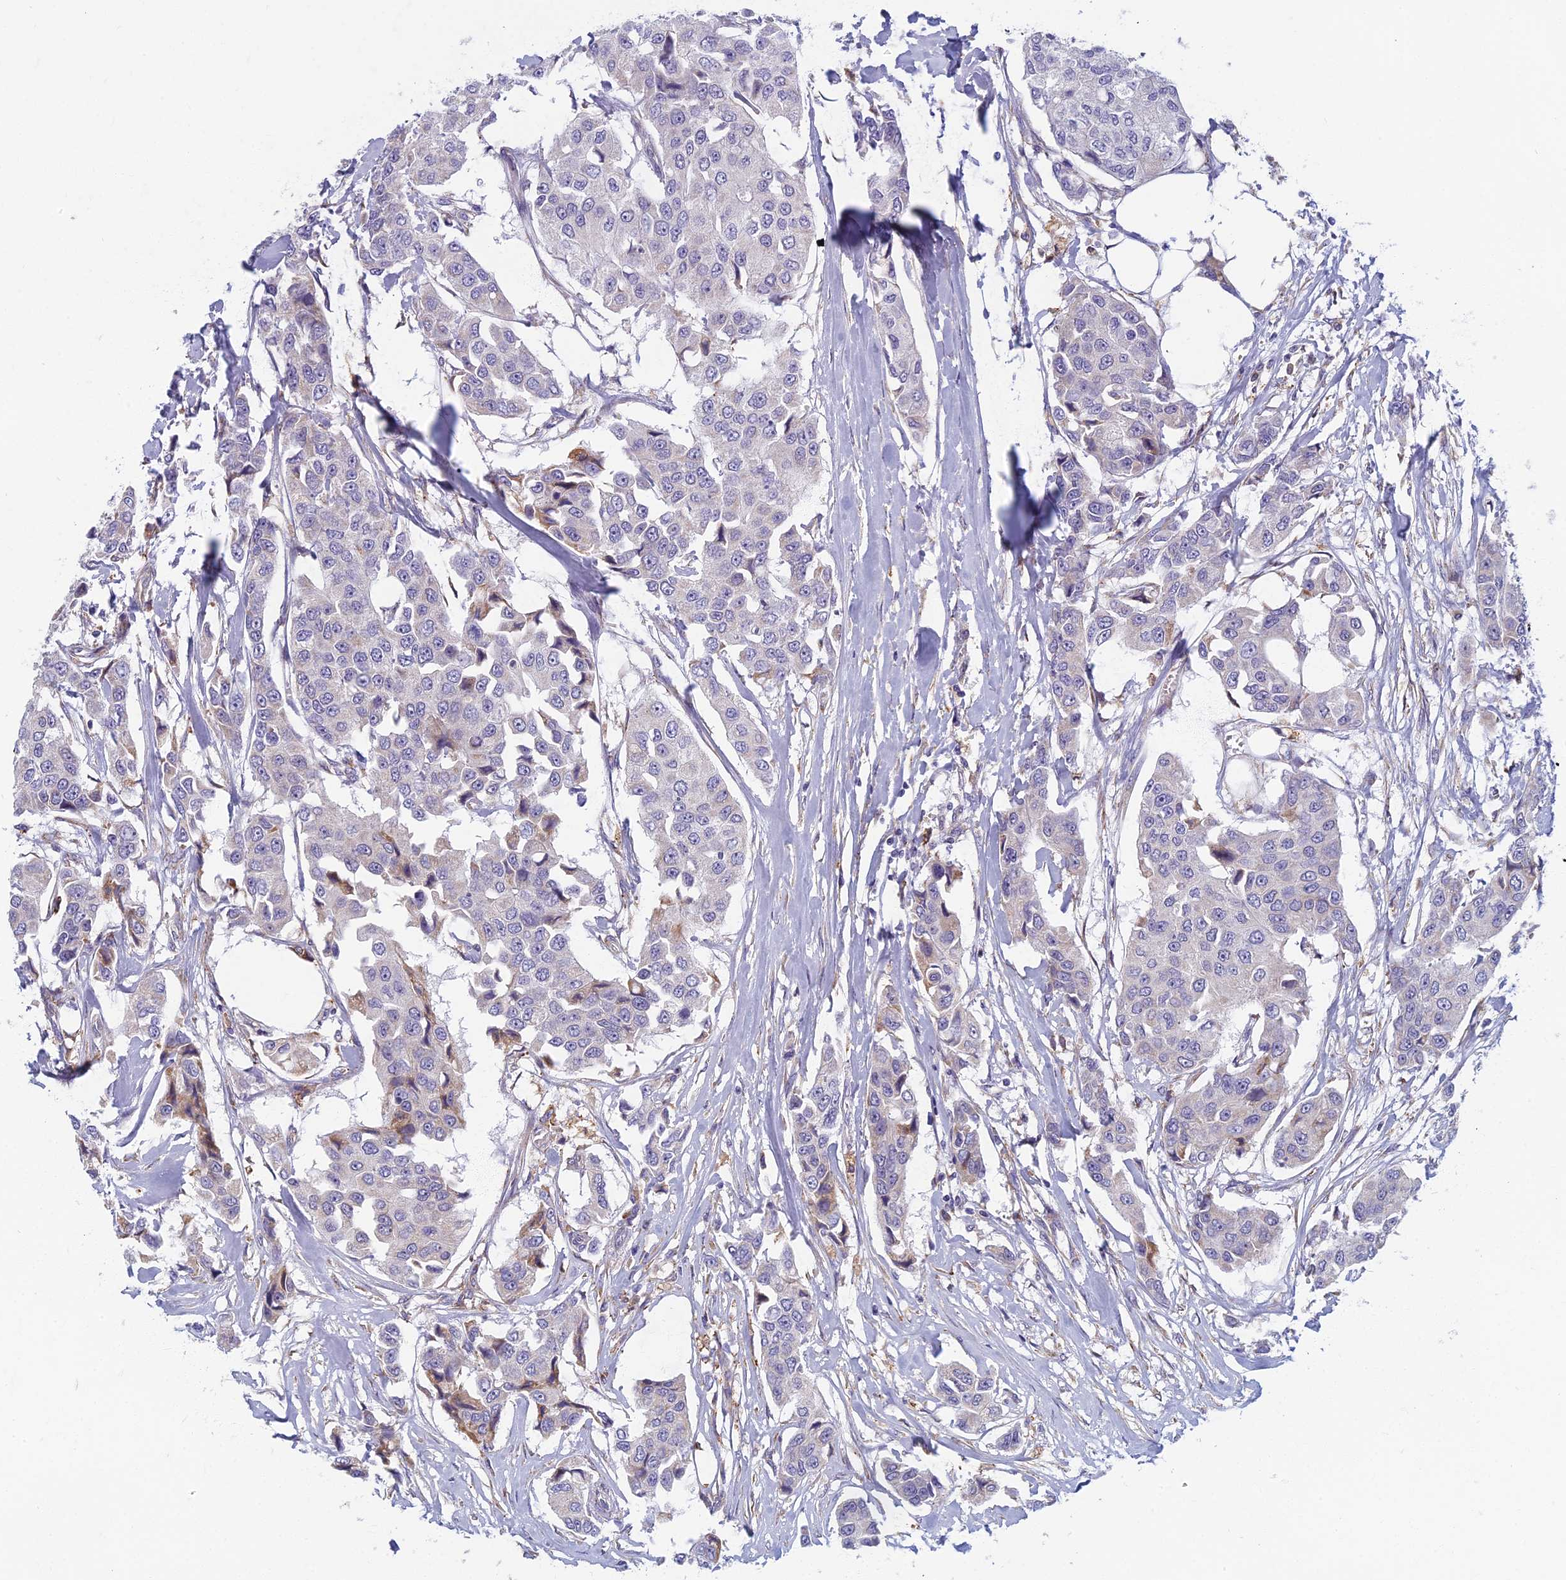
{"staining": {"intensity": "negative", "quantity": "none", "location": "none"}, "tissue": "breast cancer", "cell_type": "Tumor cells", "image_type": "cancer", "snomed": [{"axis": "morphology", "description": "Duct carcinoma"}, {"axis": "topography", "description": "Breast"}], "caption": "The photomicrograph shows no significant expression in tumor cells of invasive ductal carcinoma (breast).", "gene": "DDX51", "patient": {"sex": "female", "age": 80}}